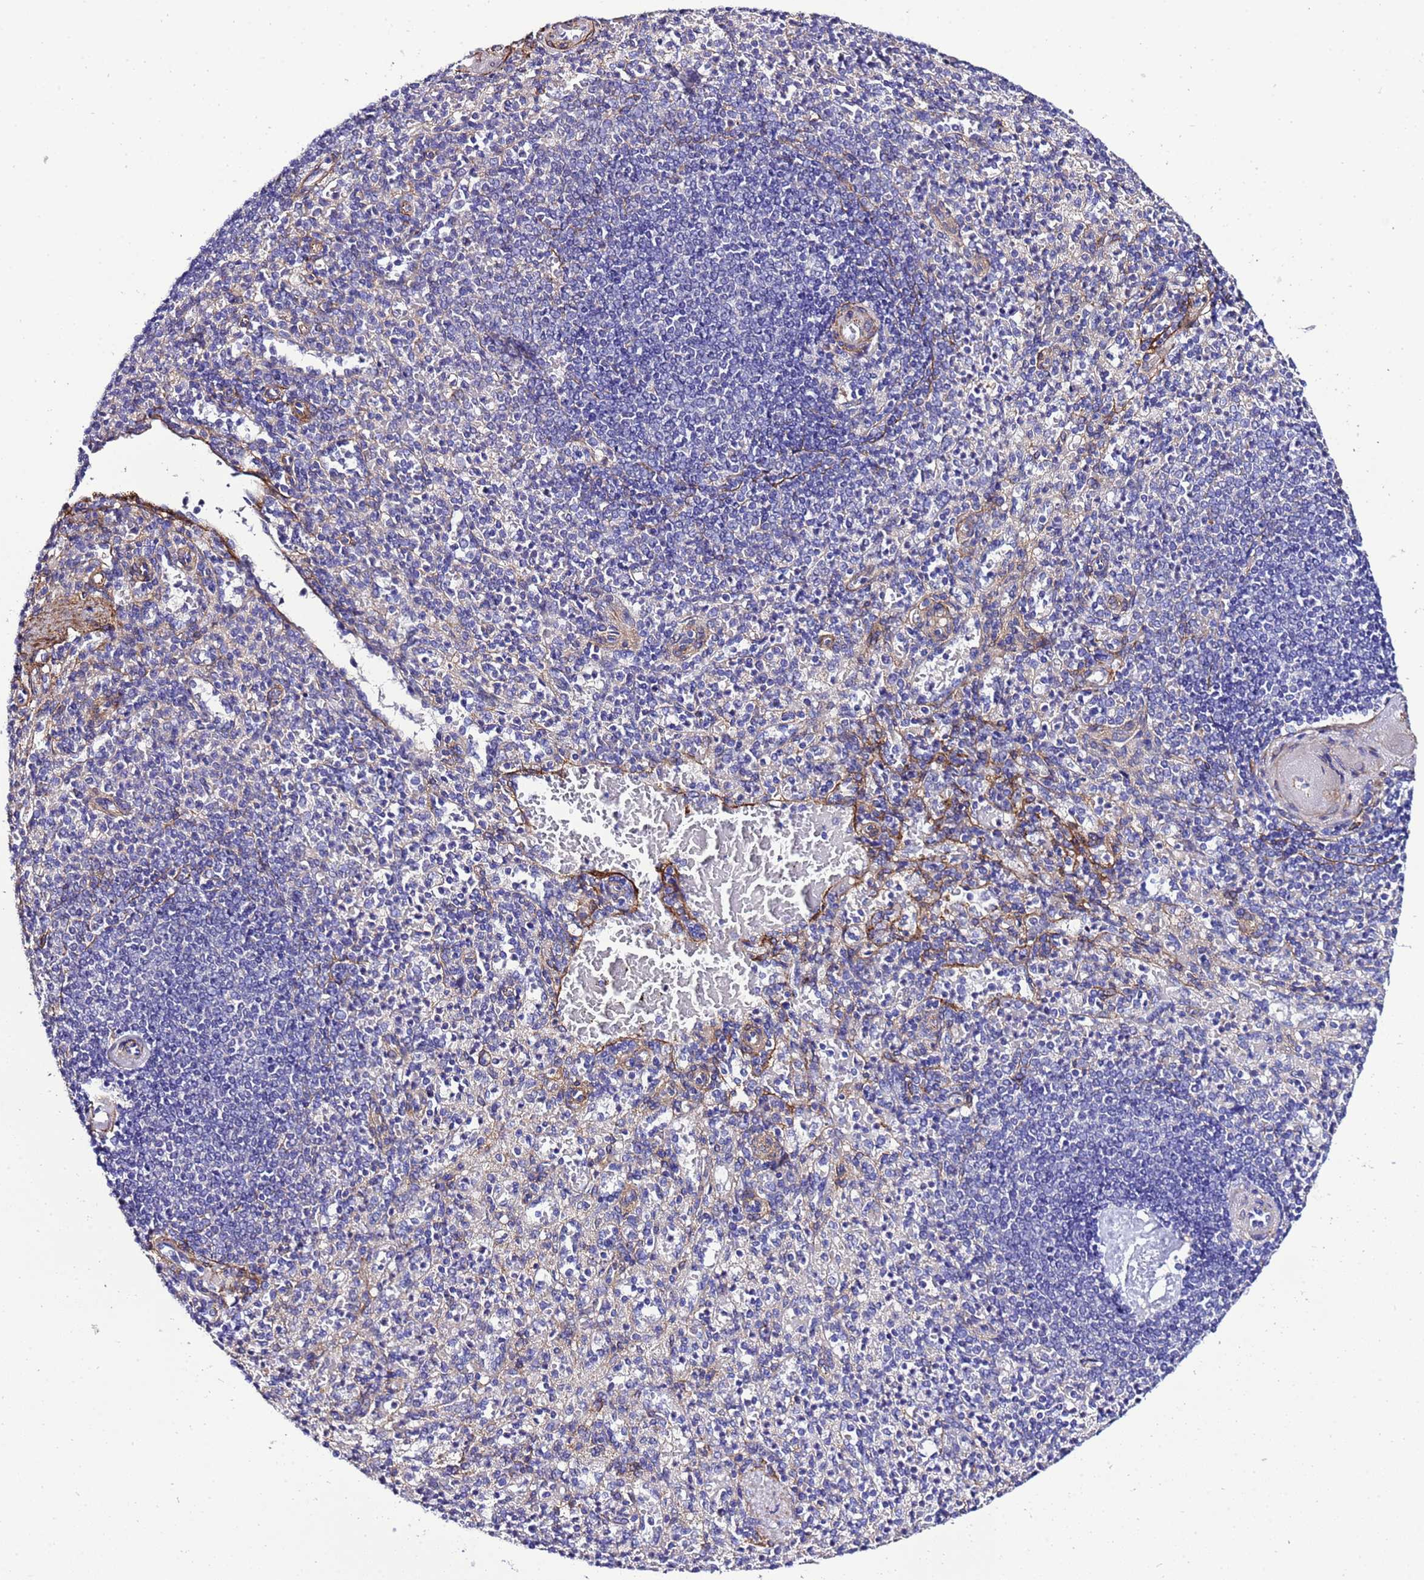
{"staining": {"intensity": "negative", "quantity": "none", "location": "none"}, "tissue": "spleen", "cell_type": "Cells in red pulp", "image_type": "normal", "snomed": [{"axis": "morphology", "description": "Normal tissue, NOS"}, {"axis": "topography", "description": "Spleen"}], "caption": "IHC of normal spleen displays no staining in cells in red pulp. (DAB immunohistochemistry with hematoxylin counter stain).", "gene": "GZF1", "patient": {"sex": "female", "age": 74}}